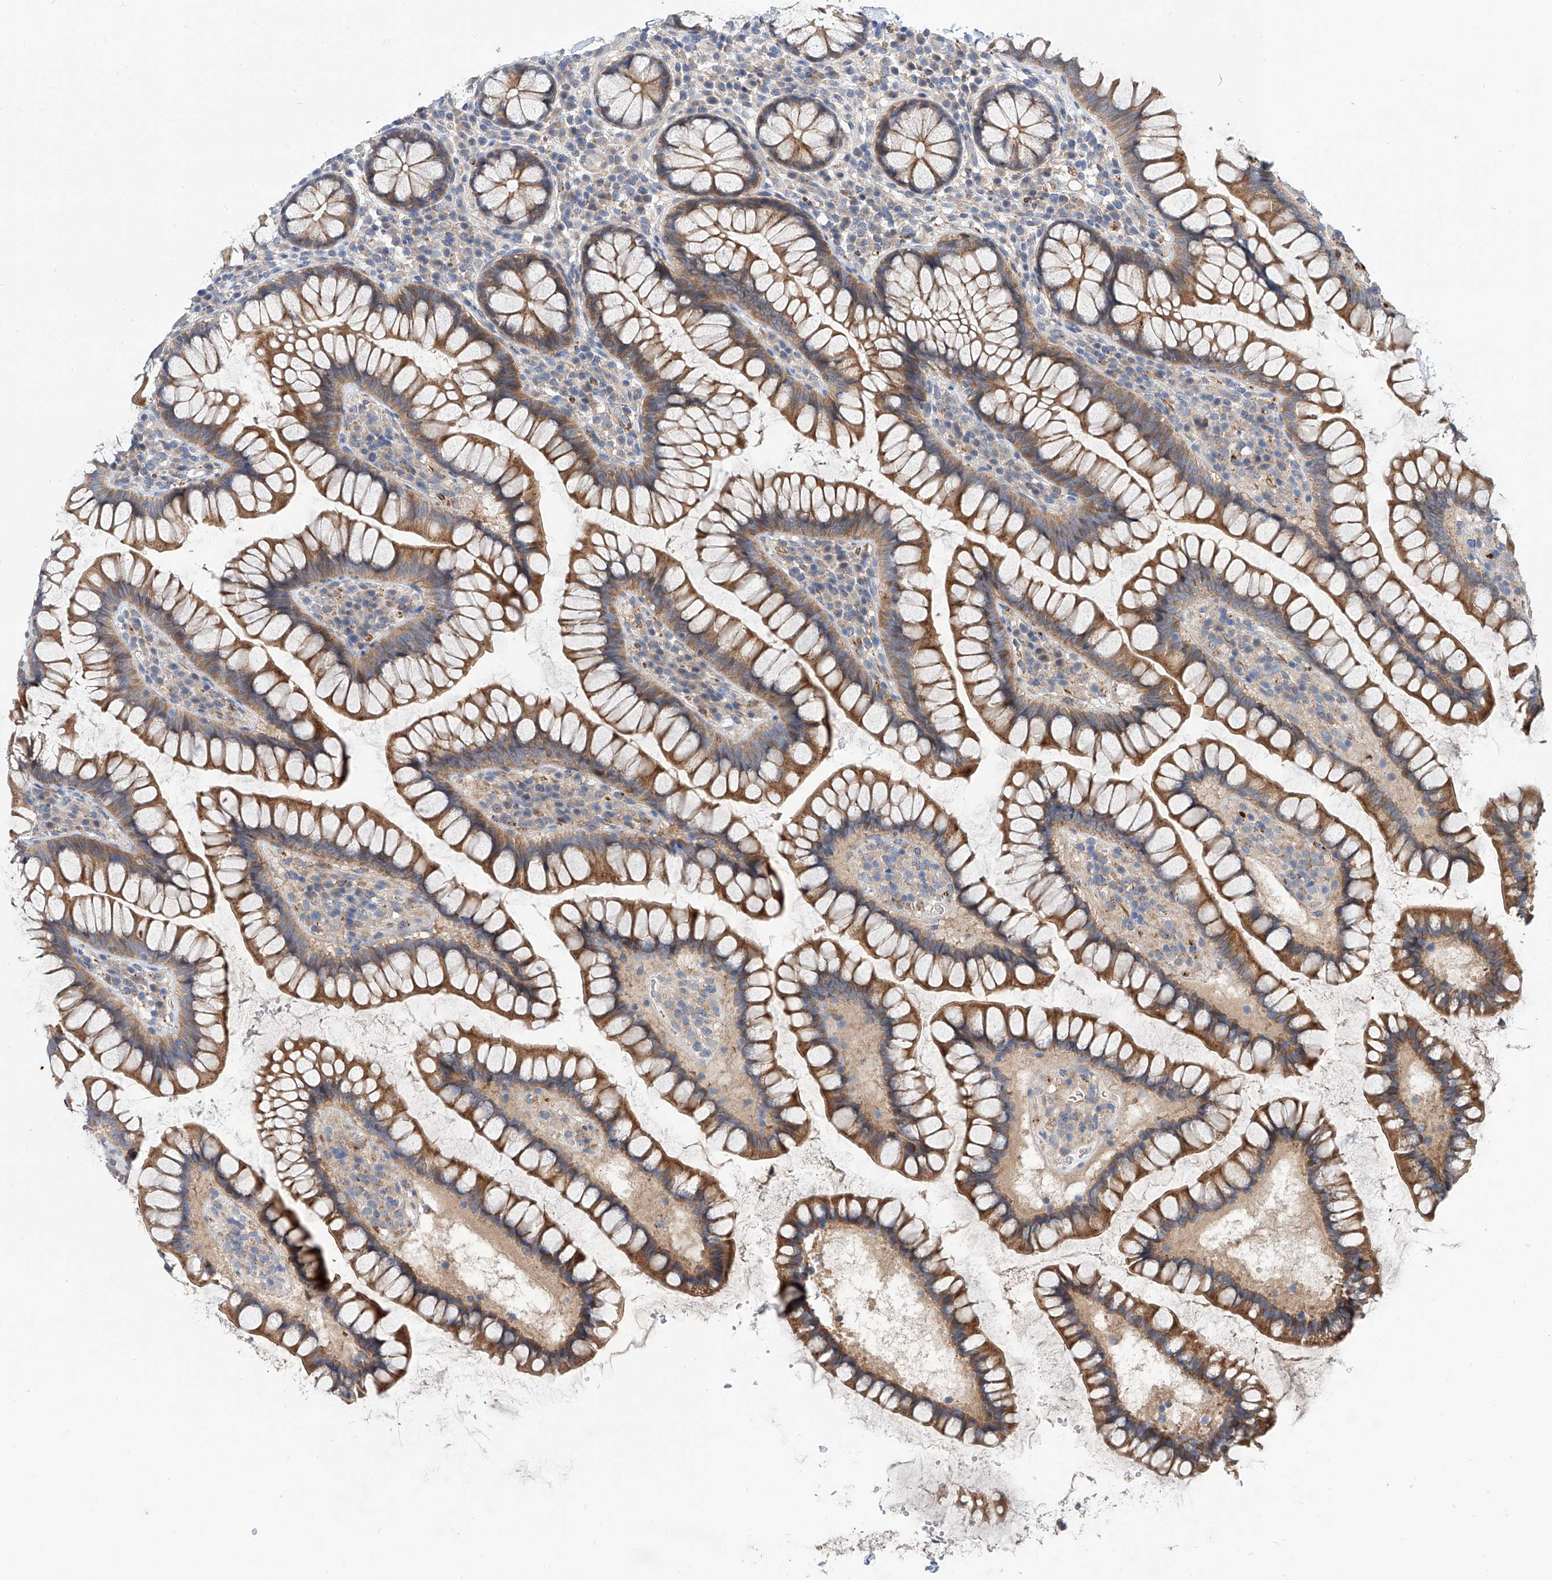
{"staining": {"intensity": "weak", "quantity": ">75%", "location": "cytoplasmic/membranous"}, "tissue": "colon", "cell_type": "Endothelial cells", "image_type": "normal", "snomed": [{"axis": "morphology", "description": "Normal tissue, NOS"}, {"axis": "topography", "description": "Colon"}], "caption": "High-magnification brightfield microscopy of normal colon stained with DAB (brown) and counterstained with hematoxylin (blue). endothelial cells exhibit weak cytoplasmic/membranous staining is identified in about>75% of cells.", "gene": "MAGEE2", "patient": {"sex": "female", "age": 79}}